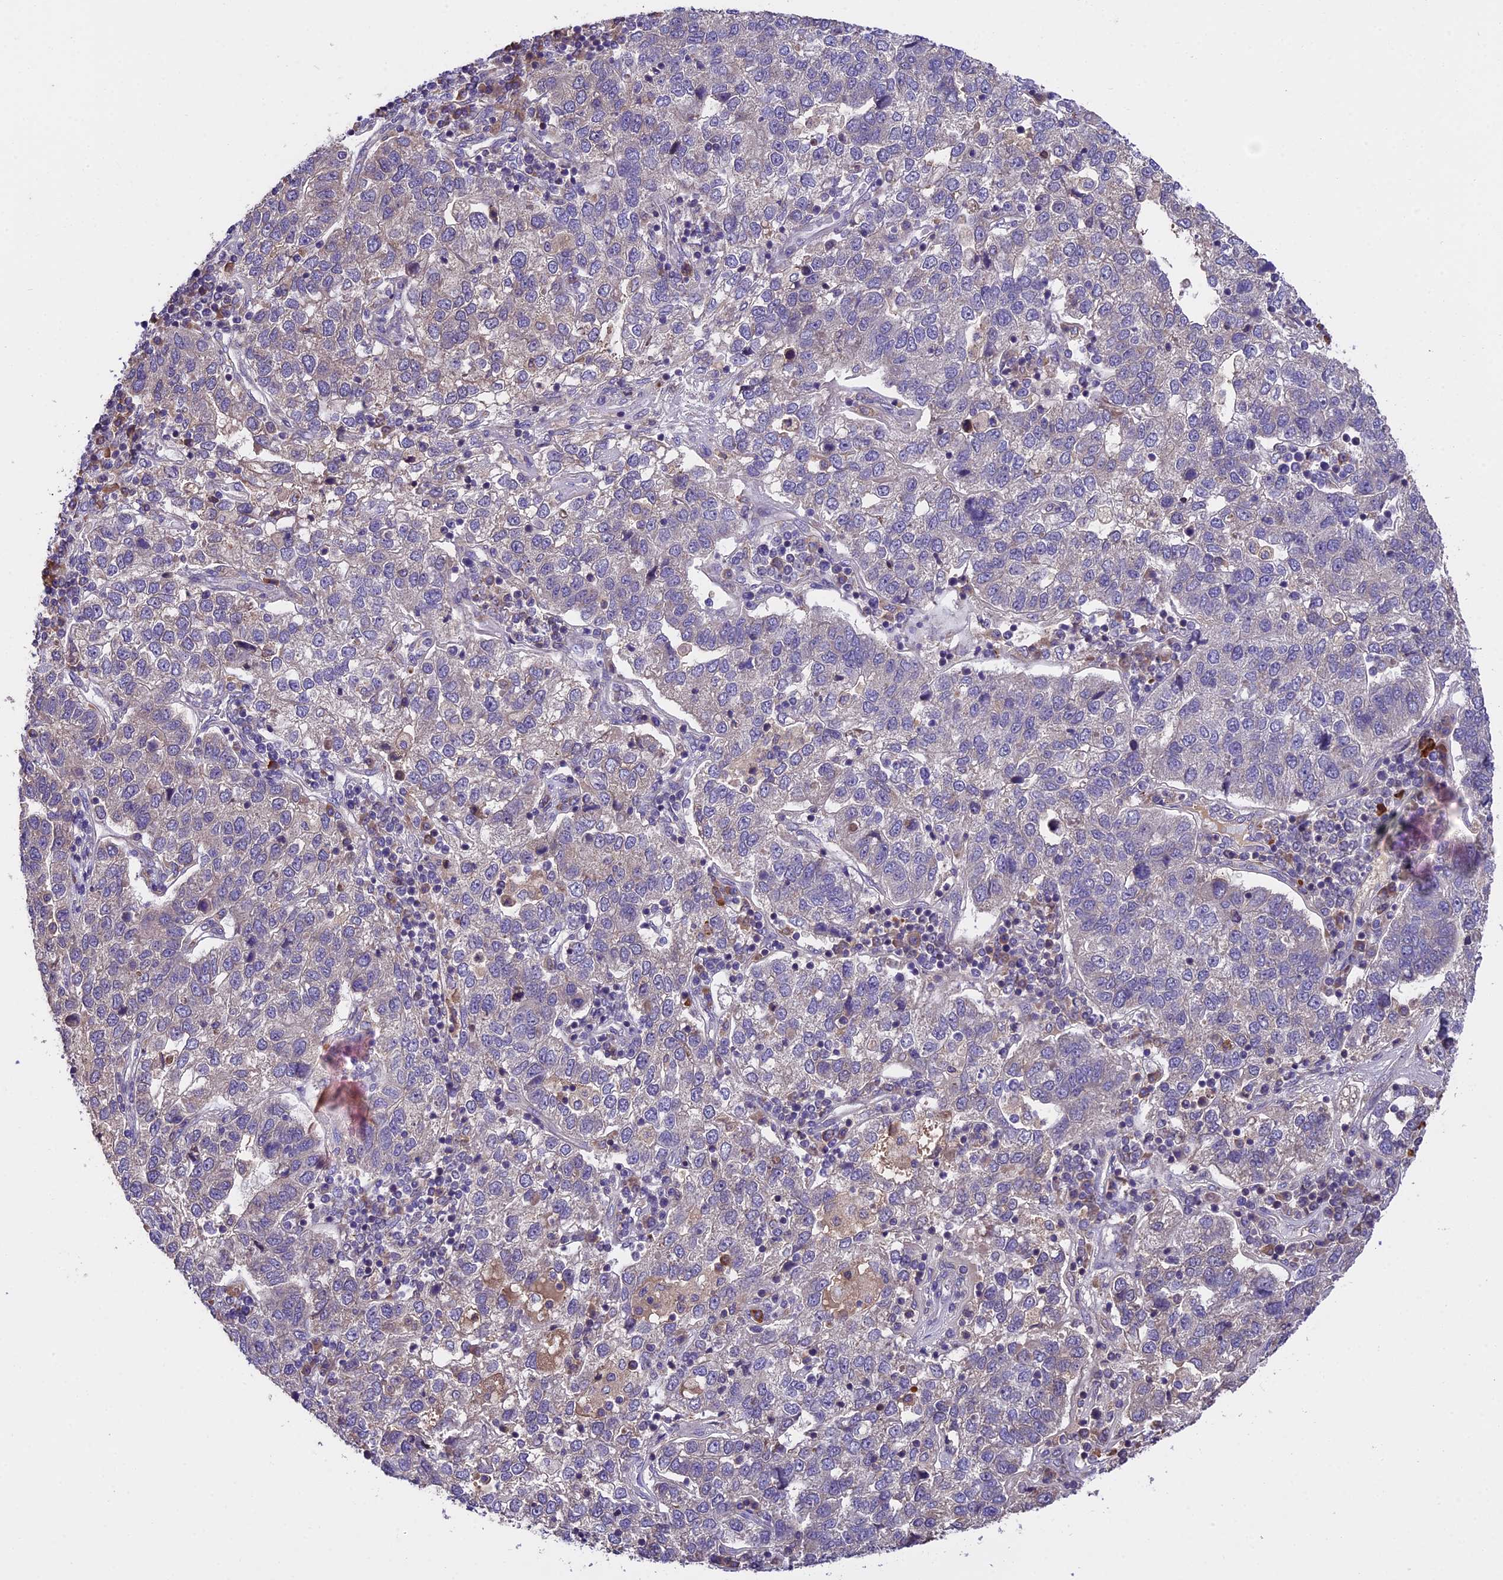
{"staining": {"intensity": "negative", "quantity": "none", "location": "none"}, "tissue": "pancreatic cancer", "cell_type": "Tumor cells", "image_type": "cancer", "snomed": [{"axis": "morphology", "description": "Adenocarcinoma, NOS"}, {"axis": "topography", "description": "Pancreas"}], "caption": "Pancreatic cancer stained for a protein using immunohistochemistry demonstrates no staining tumor cells.", "gene": "ABCC10", "patient": {"sex": "female", "age": 61}}